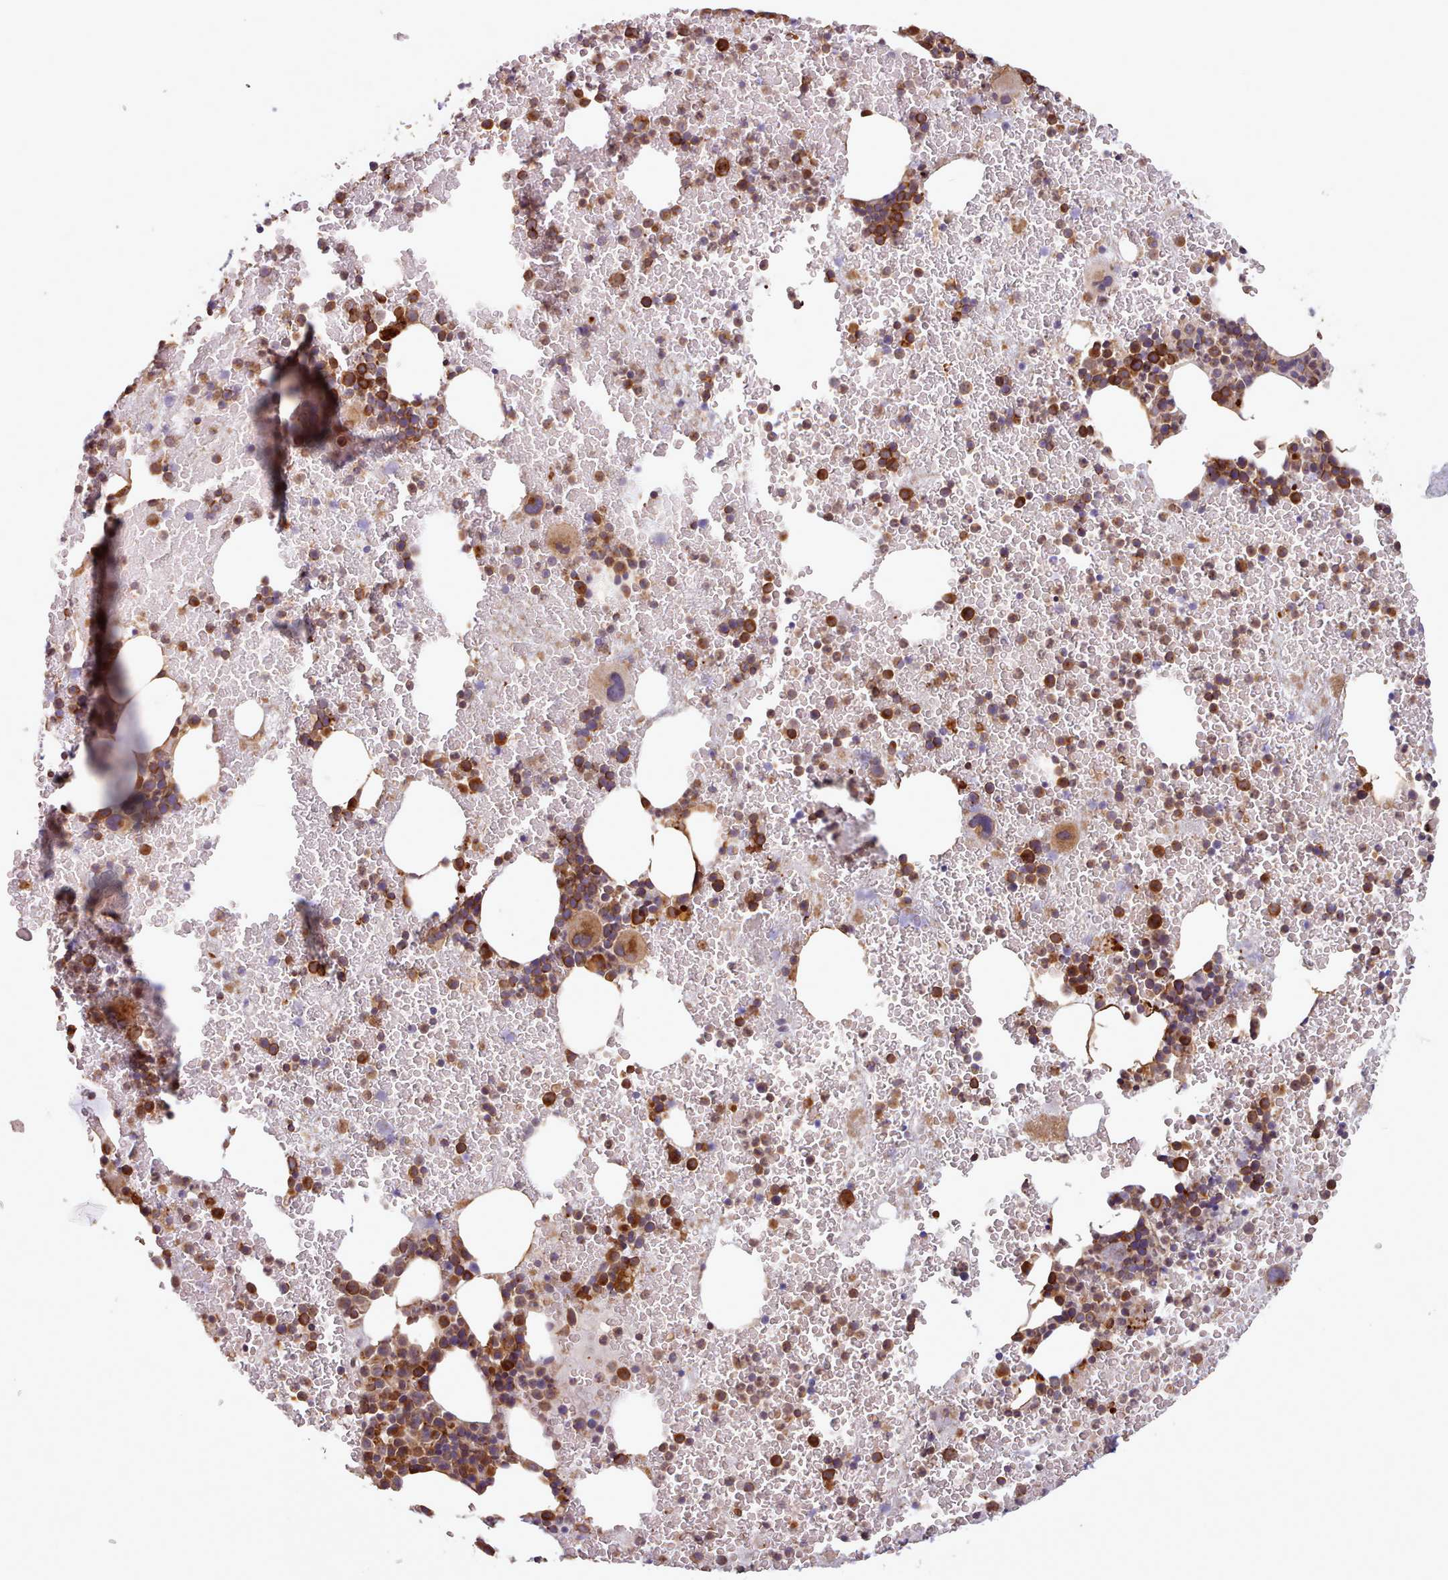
{"staining": {"intensity": "strong", "quantity": "25%-75%", "location": "cytoplasmic/membranous"}, "tissue": "bone marrow", "cell_type": "Hematopoietic cells", "image_type": "normal", "snomed": [{"axis": "morphology", "description": "Normal tissue, NOS"}, {"axis": "topography", "description": "Bone marrow"}], "caption": "An image showing strong cytoplasmic/membranous staining in approximately 25%-75% of hematopoietic cells in normal bone marrow, as visualized by brown immunohistochemical staining.", "gene": "CRYBG1", "patient": {"sex": "male", "age": 26}}